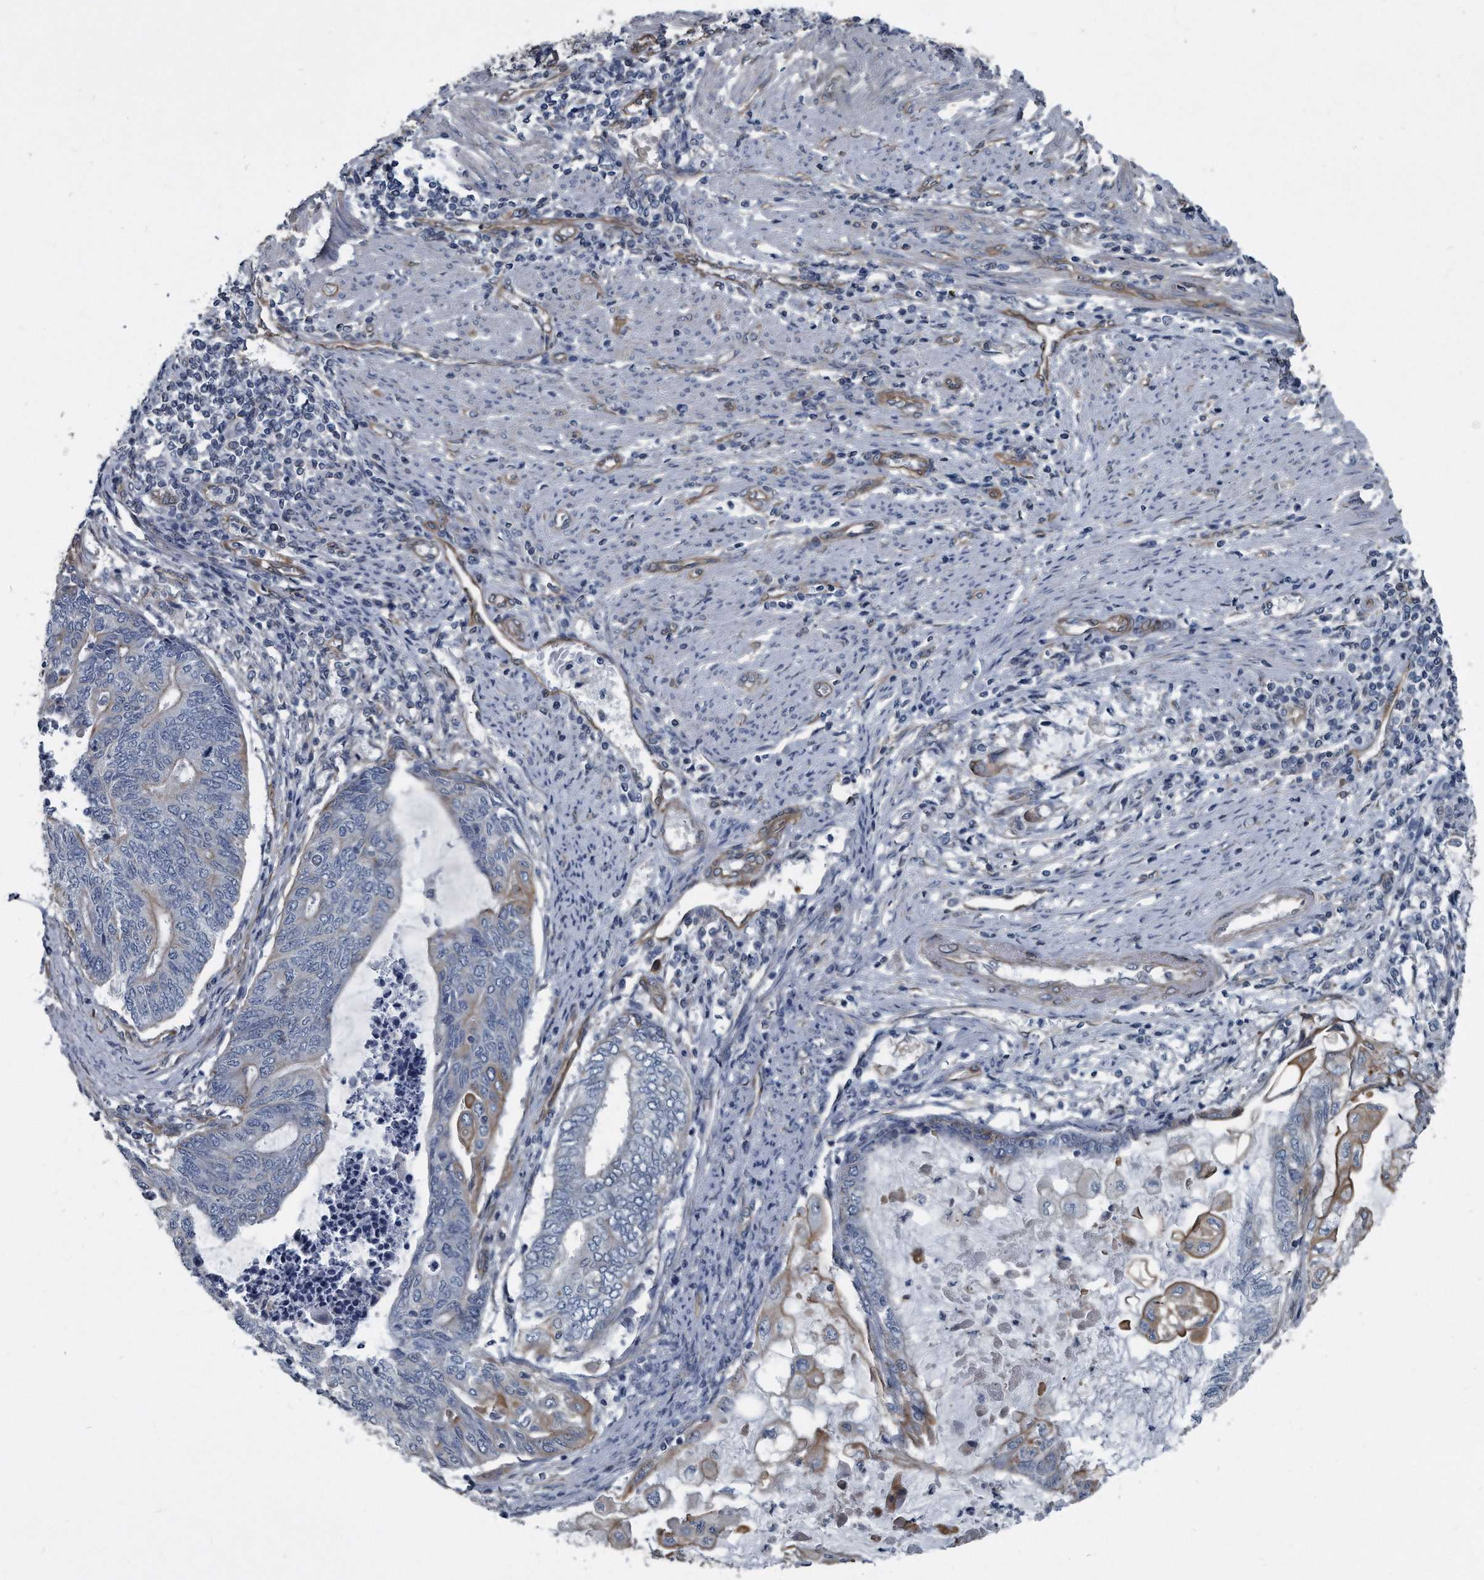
{"staining": {"intensity": "moderate", "quantity": "<25%", "location": "cytoplasmic/membranous"}, "tissue": "endometrial cancer", "cell_type": "Tumor cells", "image_type": "cancer", "snomed": [{"axis": "morphology", "description": "Adenocarcinoma, NOS"}, {"axis": "topography", "description": "Uterus"}, {"axis": "topography", "description": "Endometrium"}], "caption": "Protein expression analysis of human endometrial cancer (adenocarcinoma) reveals moderate cytoplasmic/membranous expression in about <25% of tumor cells. Using DAB (brown) and hematoxylin (blue) stains, captured at high magnification using brightfield microscopy.", "gene": "PLEC", "patient": {"sex": "female", "age": 70}}